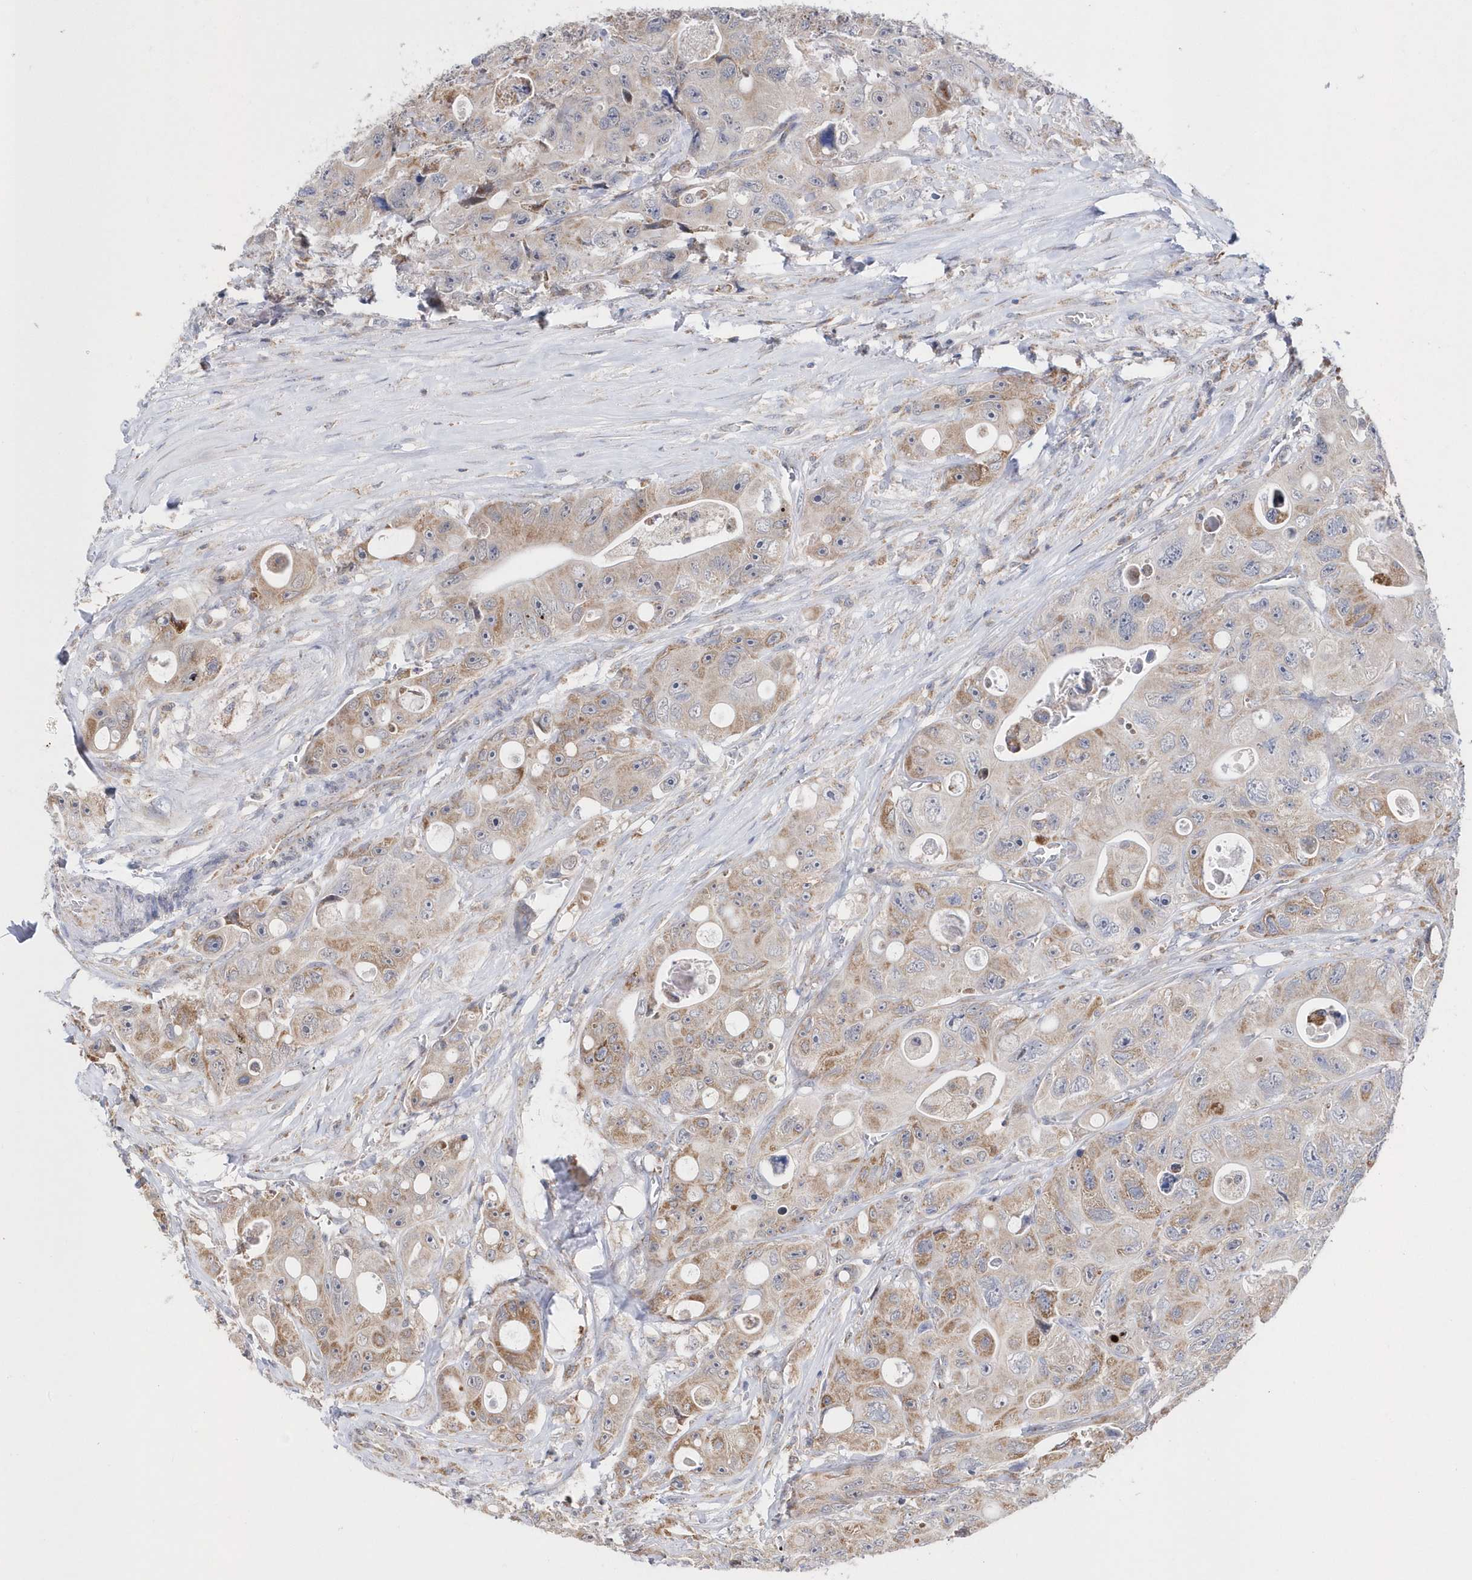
{"staining": {"intensity": "moderate", "quantity": "25%-75%", "location": "cytoplasmic/membranous"}, "tissue": "colorectal cancer", "cell_type": "Tumor cells", "image_type": "cancer", "snomed": [{"axis": "morphology", "description": "Adenocarcinoma, NOS"}, {"axis": "topography", "description": "Colon"}], "caption": "Protein analysis of colorectal cancer tissue demonstrates moderate cytoplasmic/membranous positivity in about 25%-75% of tumor cells.", "gene": "SPATA5", "patient": {"sex": "female", "age": 46}}